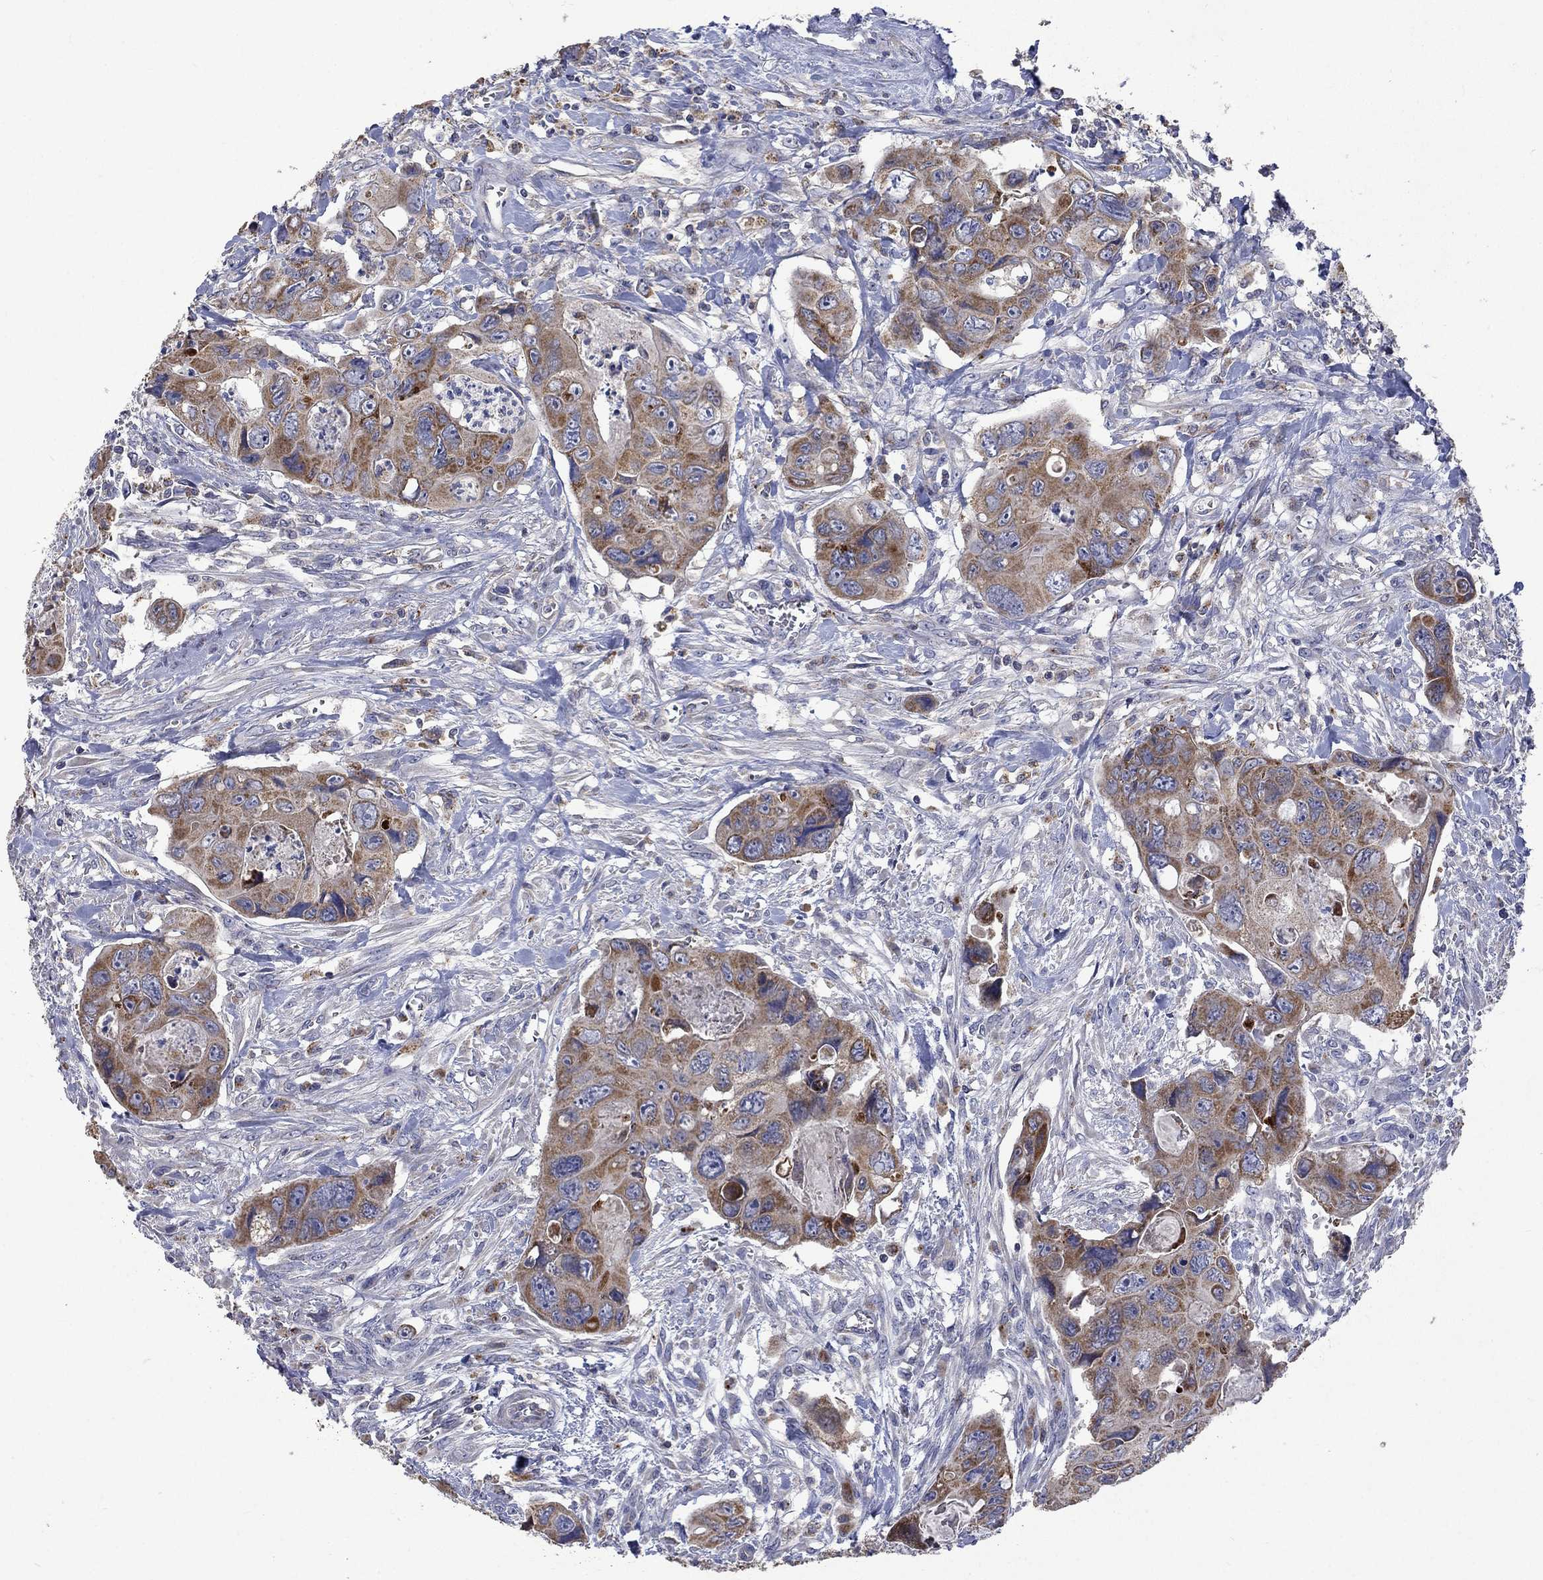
{"staining": {"intensity": "moderate", "quantity": ">75%", "location": "cytoplasmic/membranous"}, "tissue": "colorectal cancer", "cell_type": "Tumor cells", "image_type": "cancer", "snomed": [{"axis": "morphology", "description": "Adenocarcinoma, NOS"}, {"axis": "topography", "description": "Rectum"}], "caption": "An immunohistochemistry (IHC) histopathology image of neoplastic tissue is shown. Protein staining in brown shows moderate cytoplasmic/membranous positivity in colorectal adenocarcinoma within tumor cells.", "gene": "UGT8", "patient": {"sex": "male", "age": 62}}